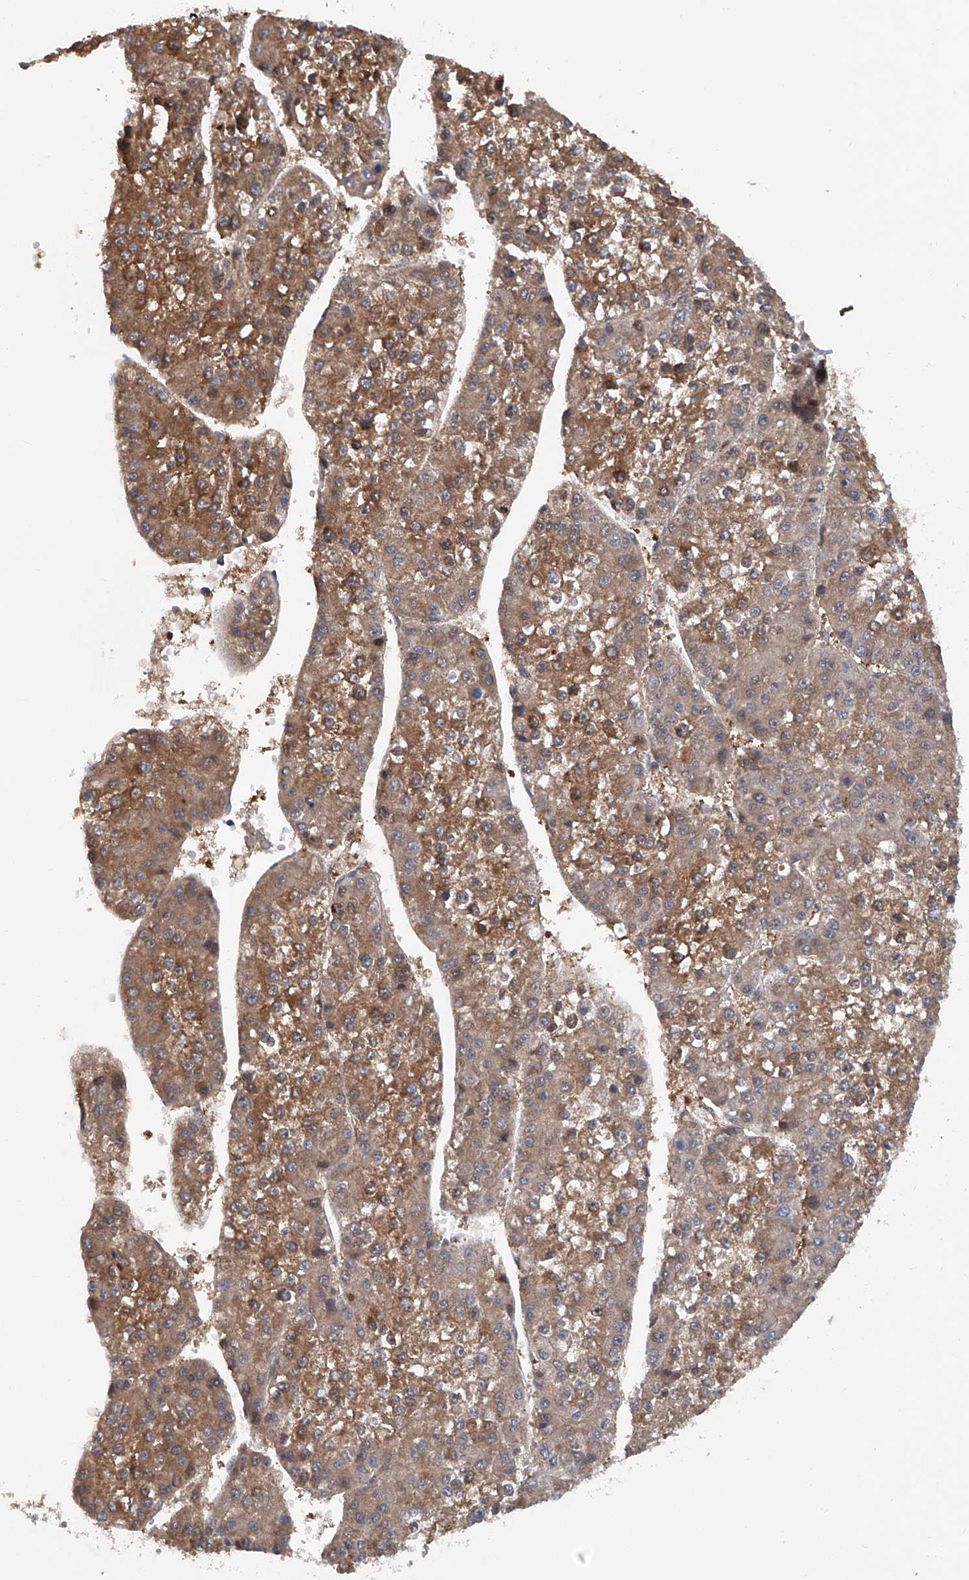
{"staining": {"intensity": "moderate", "quantity": ">75%", "location": "cytoplasmic/membranous"}, "tissue": "liver cancer", "cell_type": "Tumor cells", "image_type": "cancer", "snomed": [{"axis": "morphology", "description": "Carcinoma, Hepatocellular, NOS"}, {"axis": "topography", "description": "Liver"}], "caption": "An image of liver cancer (hepatocellular carcinoma) stained for a protein shows moderate cytoplasmic/membranous brown staining in tumor cells.", "gene": "ASCC3", "patient": {"sex": "female", "age": 73}}